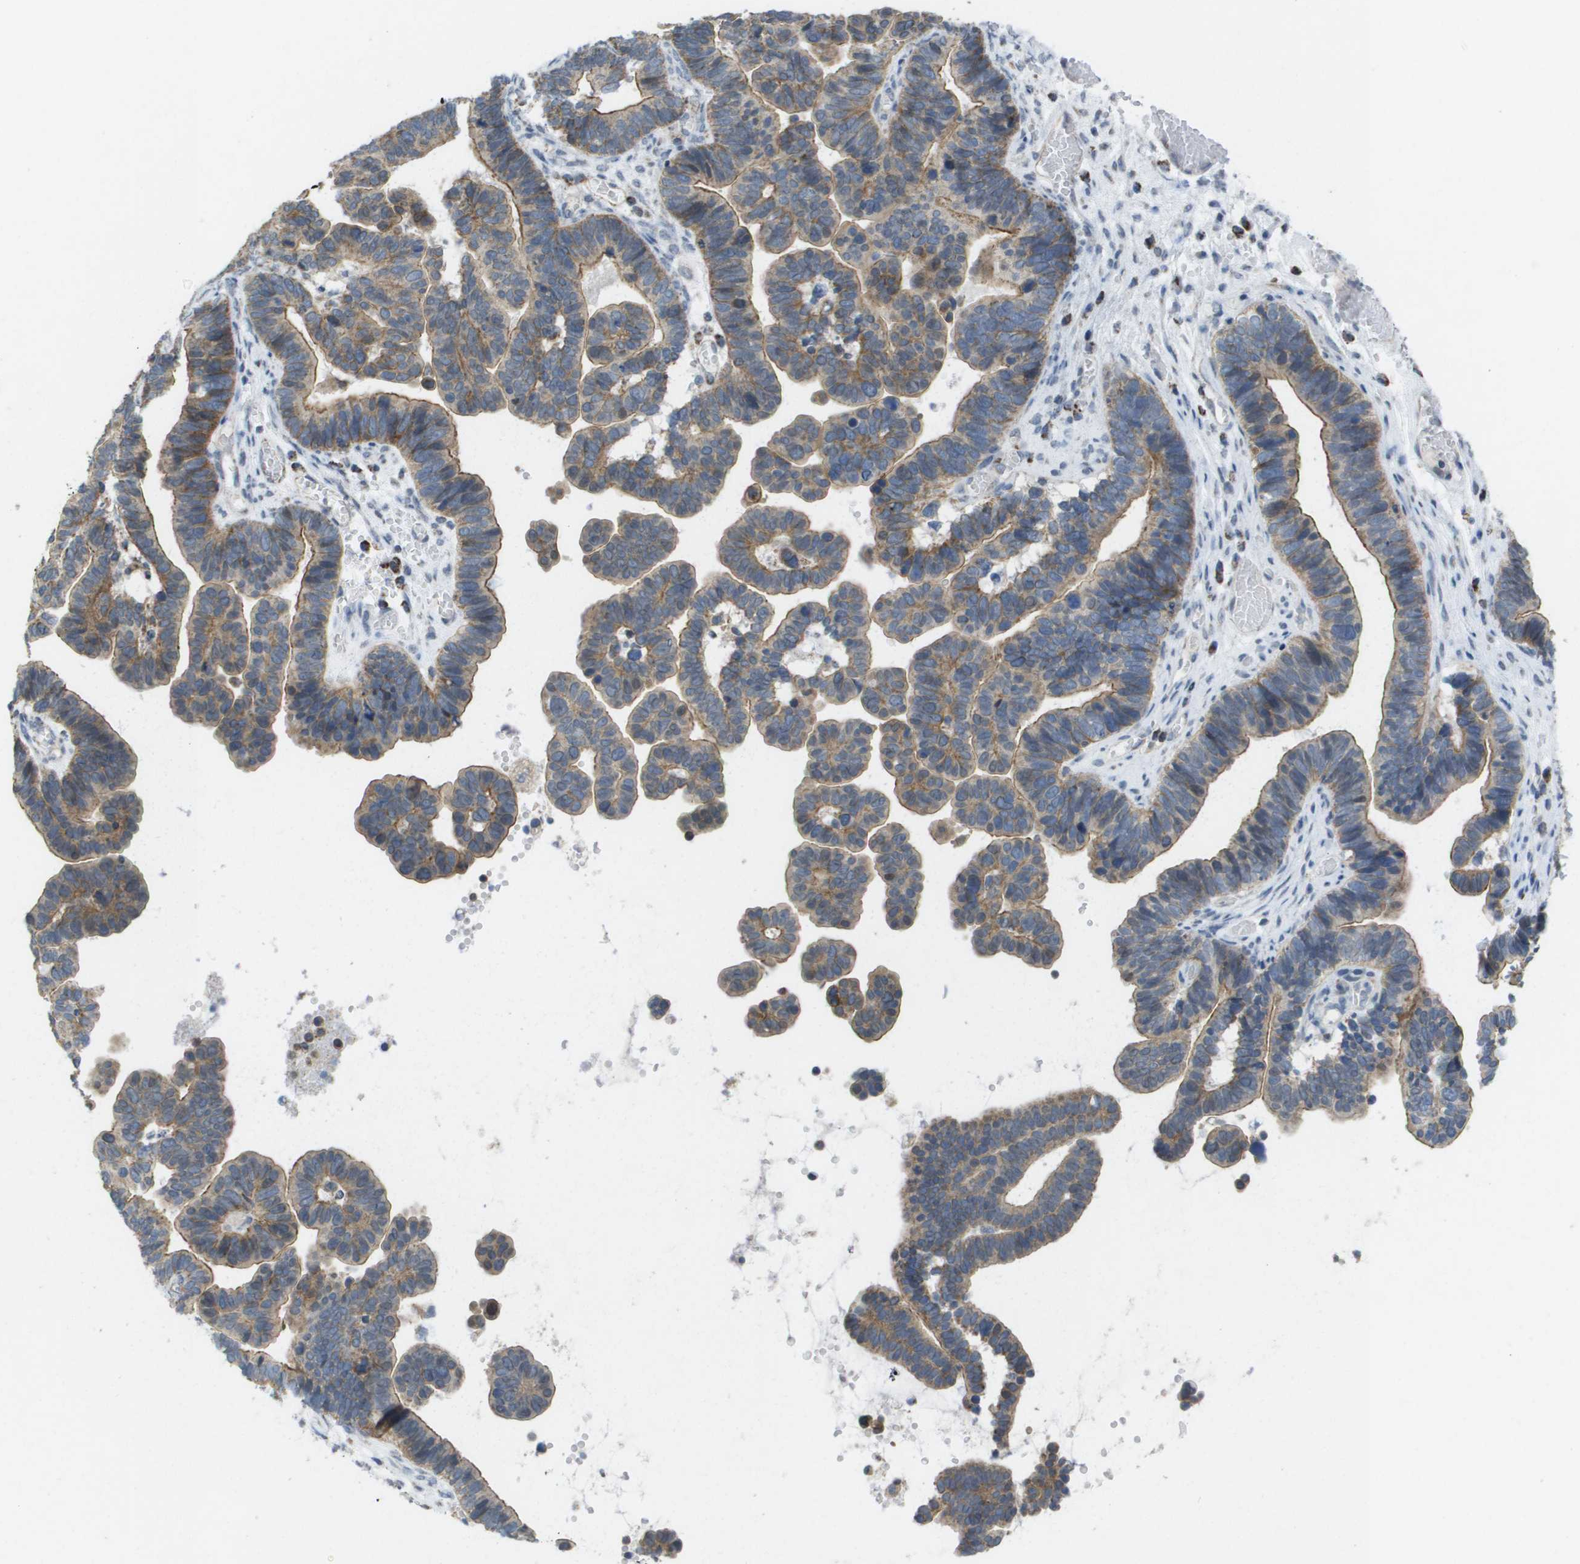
{"staining": {"intensity": "moderate", "quantity": ">75%", "location": "cytoplasmic/membranous"}, "tissue": "ovarian cancer", "cell_type": "Tumor cells", "image_type": "cancer", "snomed": [{"axis": "morphology", "description": "Cystadenocarcinoma, serous, NOS"}, {"axis": "topography", "description": "Ovary"}], "caption": "This is a micrograph of immunohistochemistry (IHC) staining of ovarian cancer, which shows moderate staining in the cytoplasmic/membranous of tumor cells.", "gene": "TMEM223", "patient": {"sex": "female", "age": 56}}